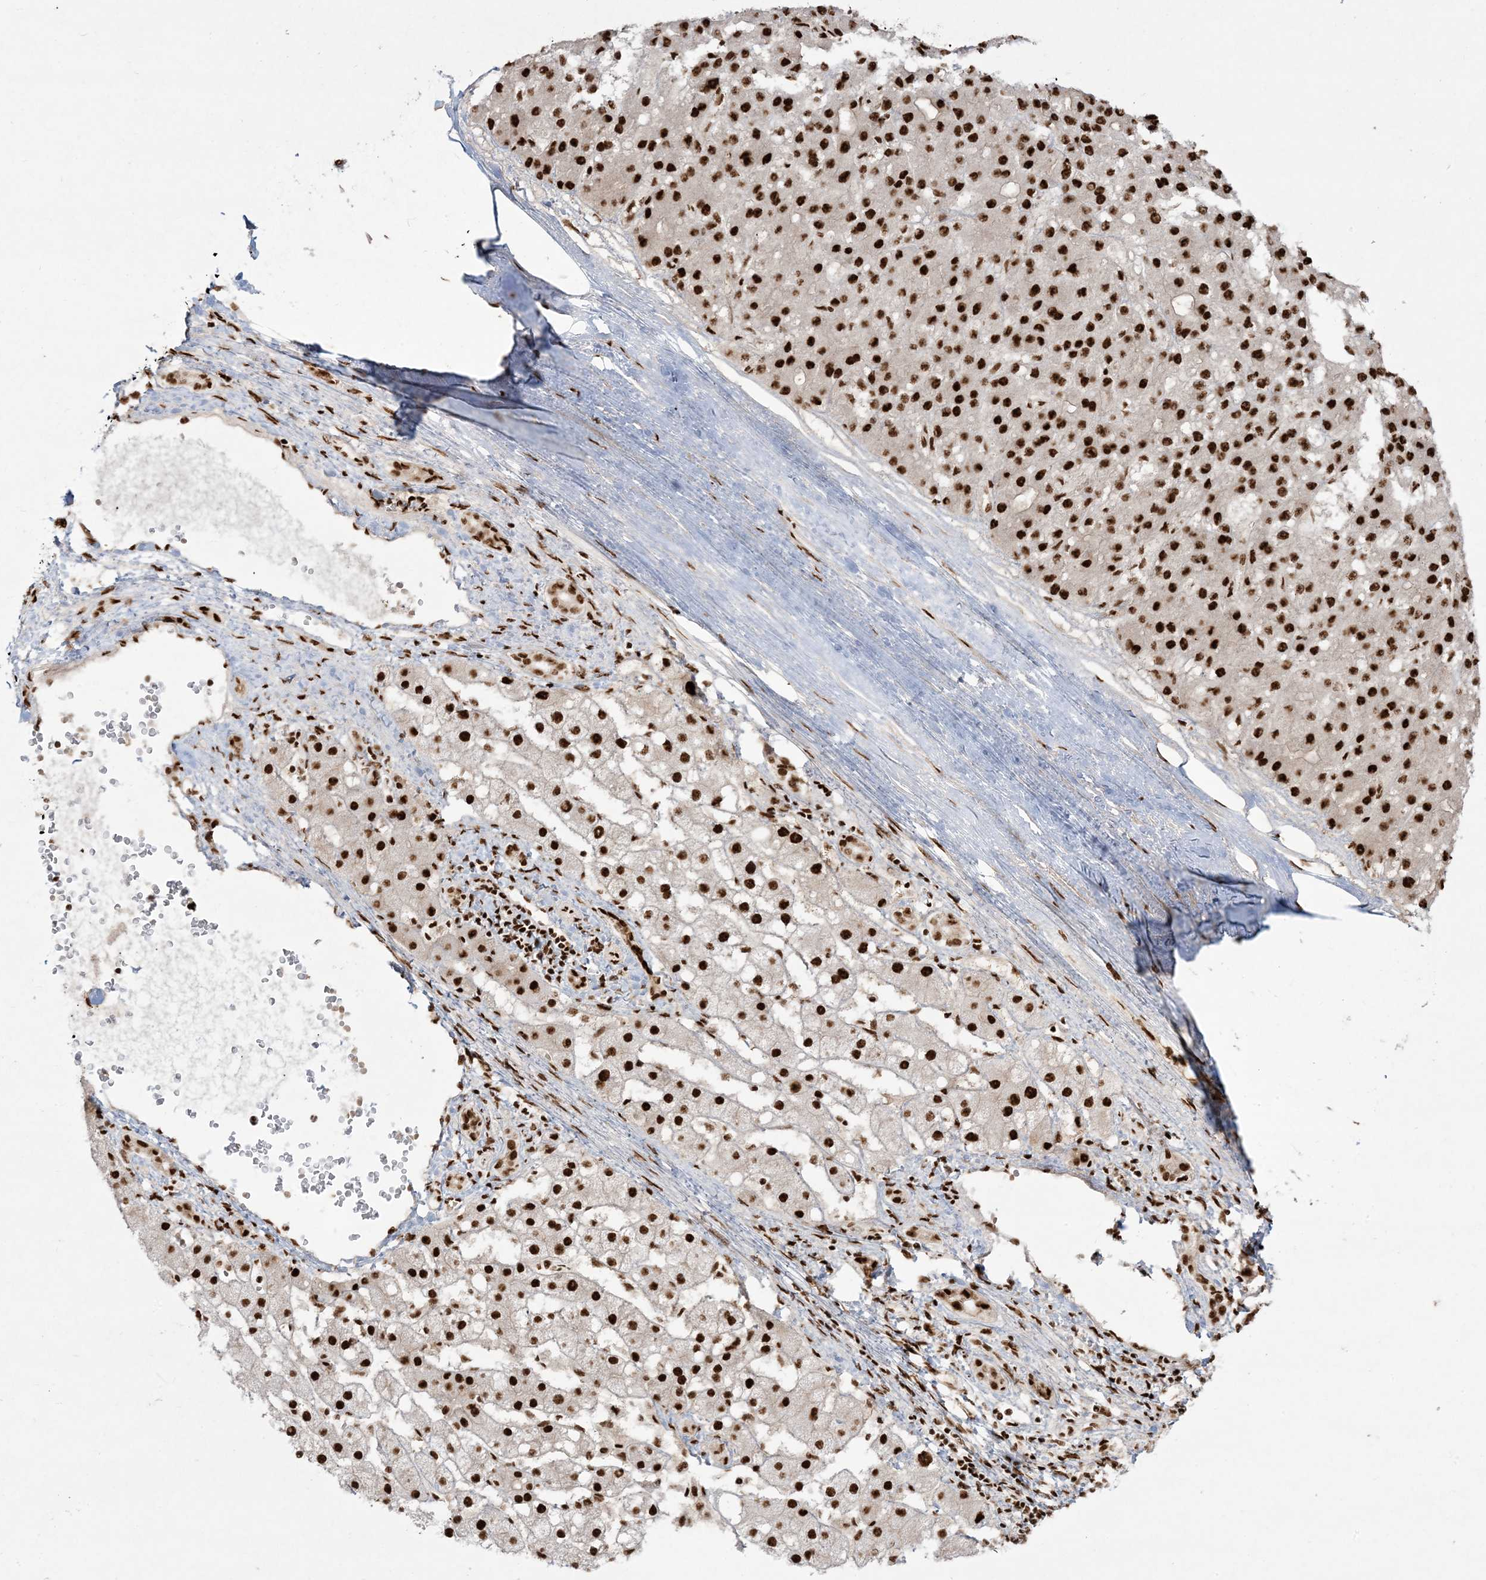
{"staining": {"intensity": "strong", "quantity": ">75%", "location": "nuclear"}, "tissue": "liver cancer", "cell_type": "Tumor cells", "image_type": "cancer", "snomed": [{"axis": "morphology", "description": "Carcinoma, Hepatocellular, NOS"}, {"axis": "topography", "description": "Liver"}], "caption": "IHC photomicrograph of liver cancer stained for a protein (brown), which exhibits high levels of strong nuclear positivity in approximately >75% of tumor cells.", "gene": "RBM10", "patient": {"sex": "male", "age": 67}}